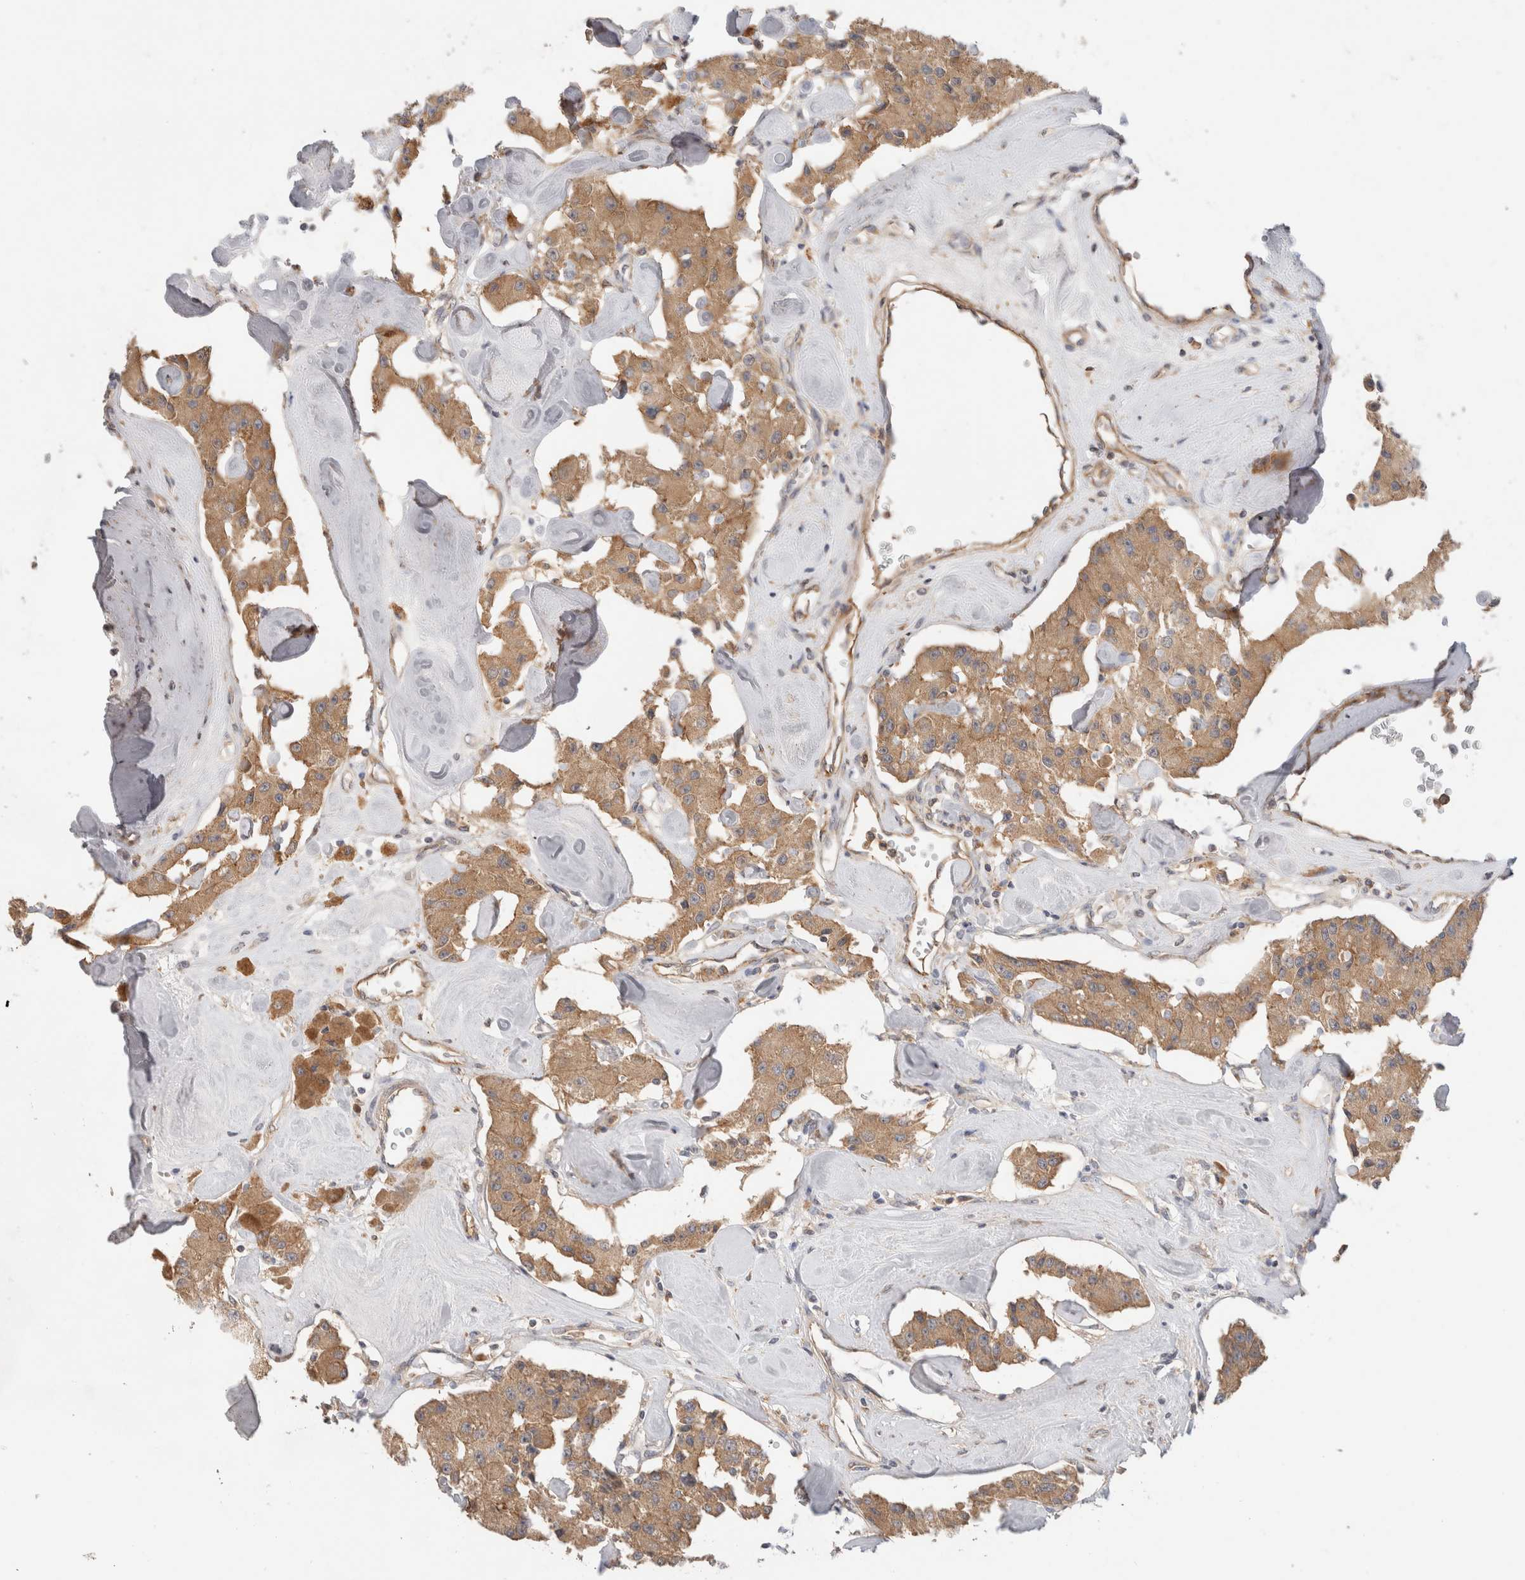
{"staining": {"intensity": "moderate", "quantity": ">75%", "location": "cytoplasmic/membranous"}, "tissue": "carcinoid", "cell_type": "Tumor cells", "image_type": "cancer", "snomed": [{"axis": "morphology", "description": "Carcinoid, malignant, NOS"}, {"axis": "topography", "description": "Pancreas"}], "caption": "Carcinoid stained with a protein marker exhibits moderate staining in tumor cells.", "gene": "SGK3", "patient": {"sex": "male", "age": 41}}